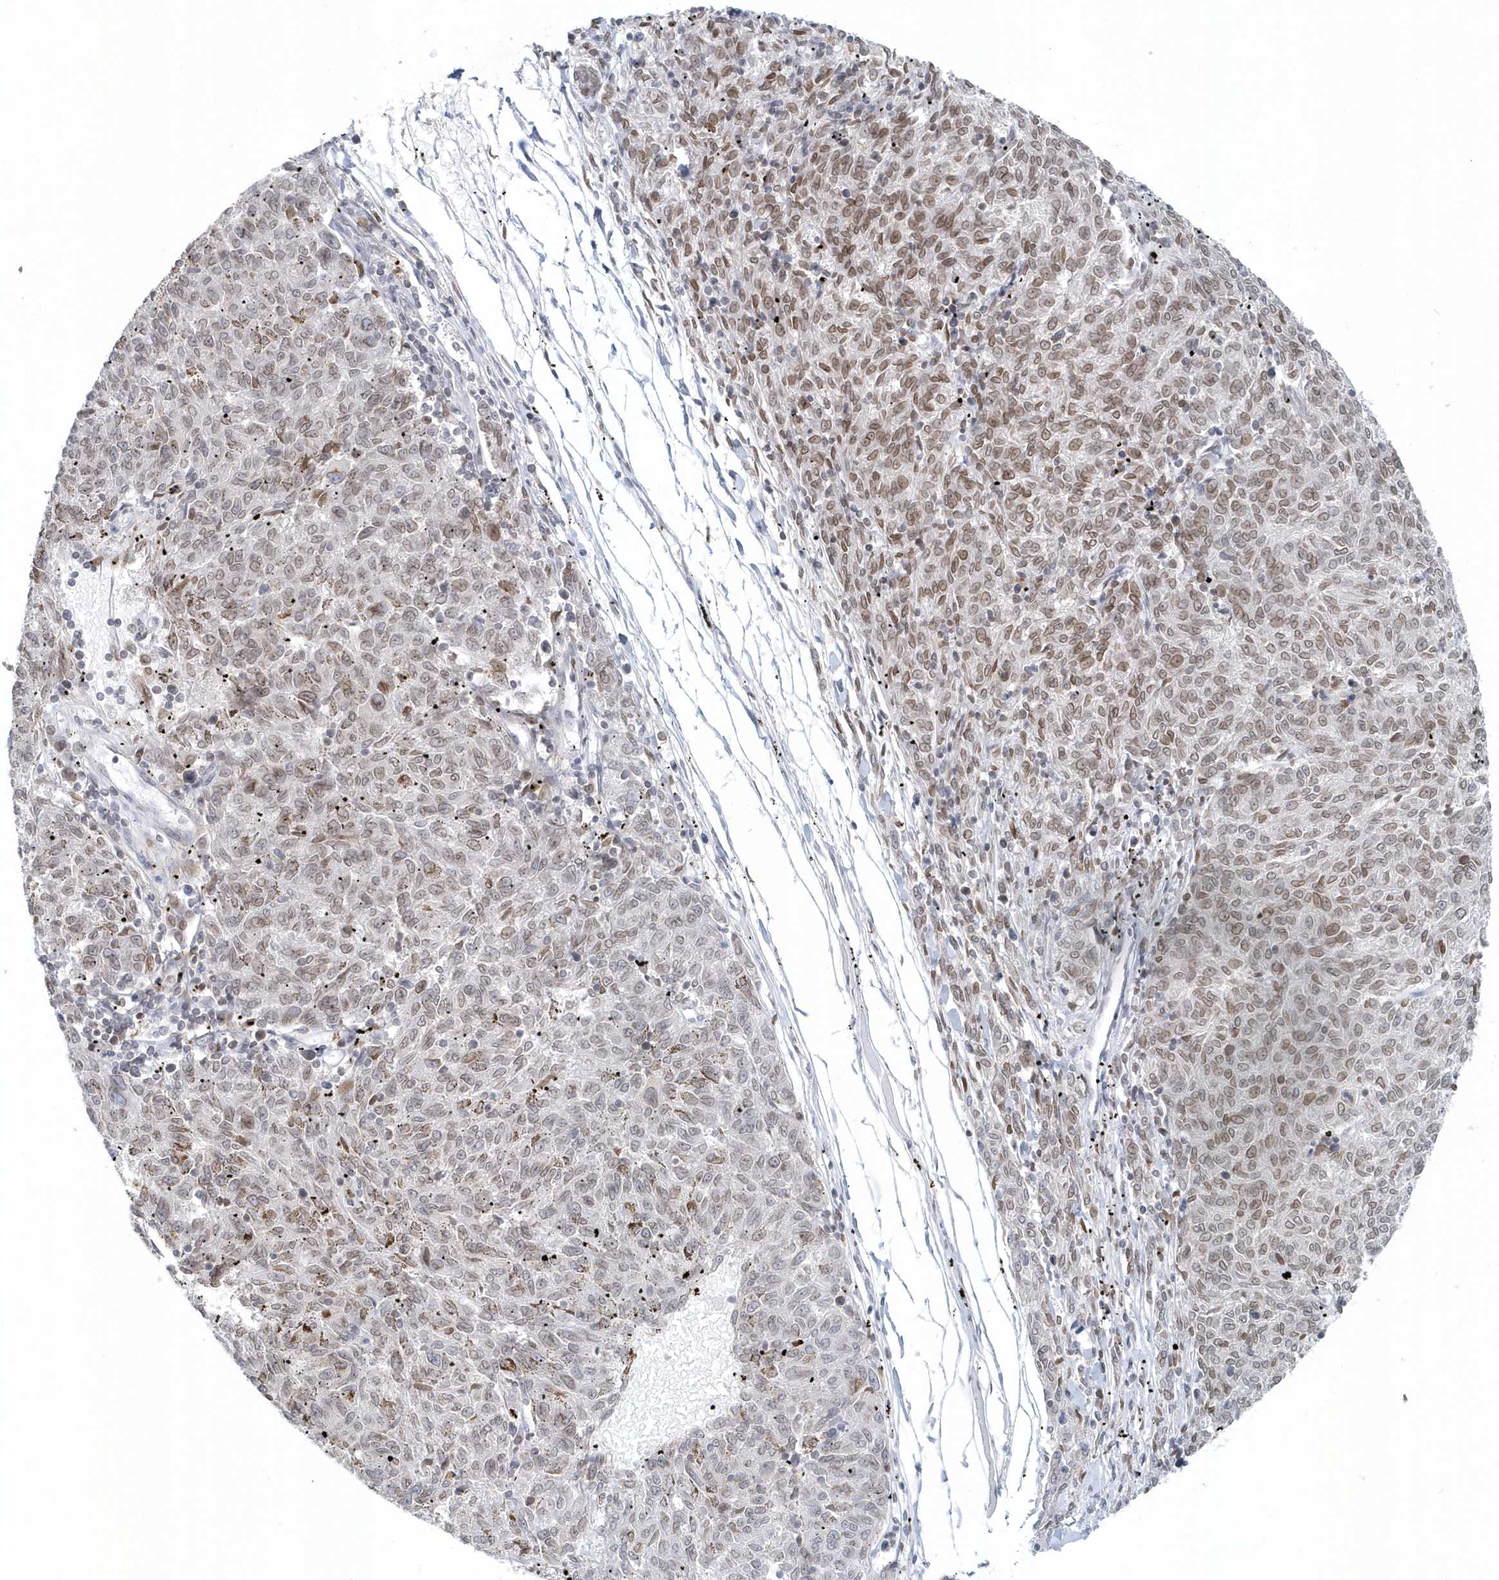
{"staining": {"intensity": "moderate", "quantity": "25%-75%", "location": "nuclear"}, "tissue": "melanoma", "cell_type": "Tumor cells", "image_type": "cancer", "snomed": [{"axis": "morphology", "description": "Malignant melanoma, NOS"}, {"axis": "topography", "description": "Skin"}], "caption": "Human melanoma stained with a protein marker shows moderate staining in tumor cells.", "gene": "NUP54", "patient": {"sex": "female", "age": 72}}